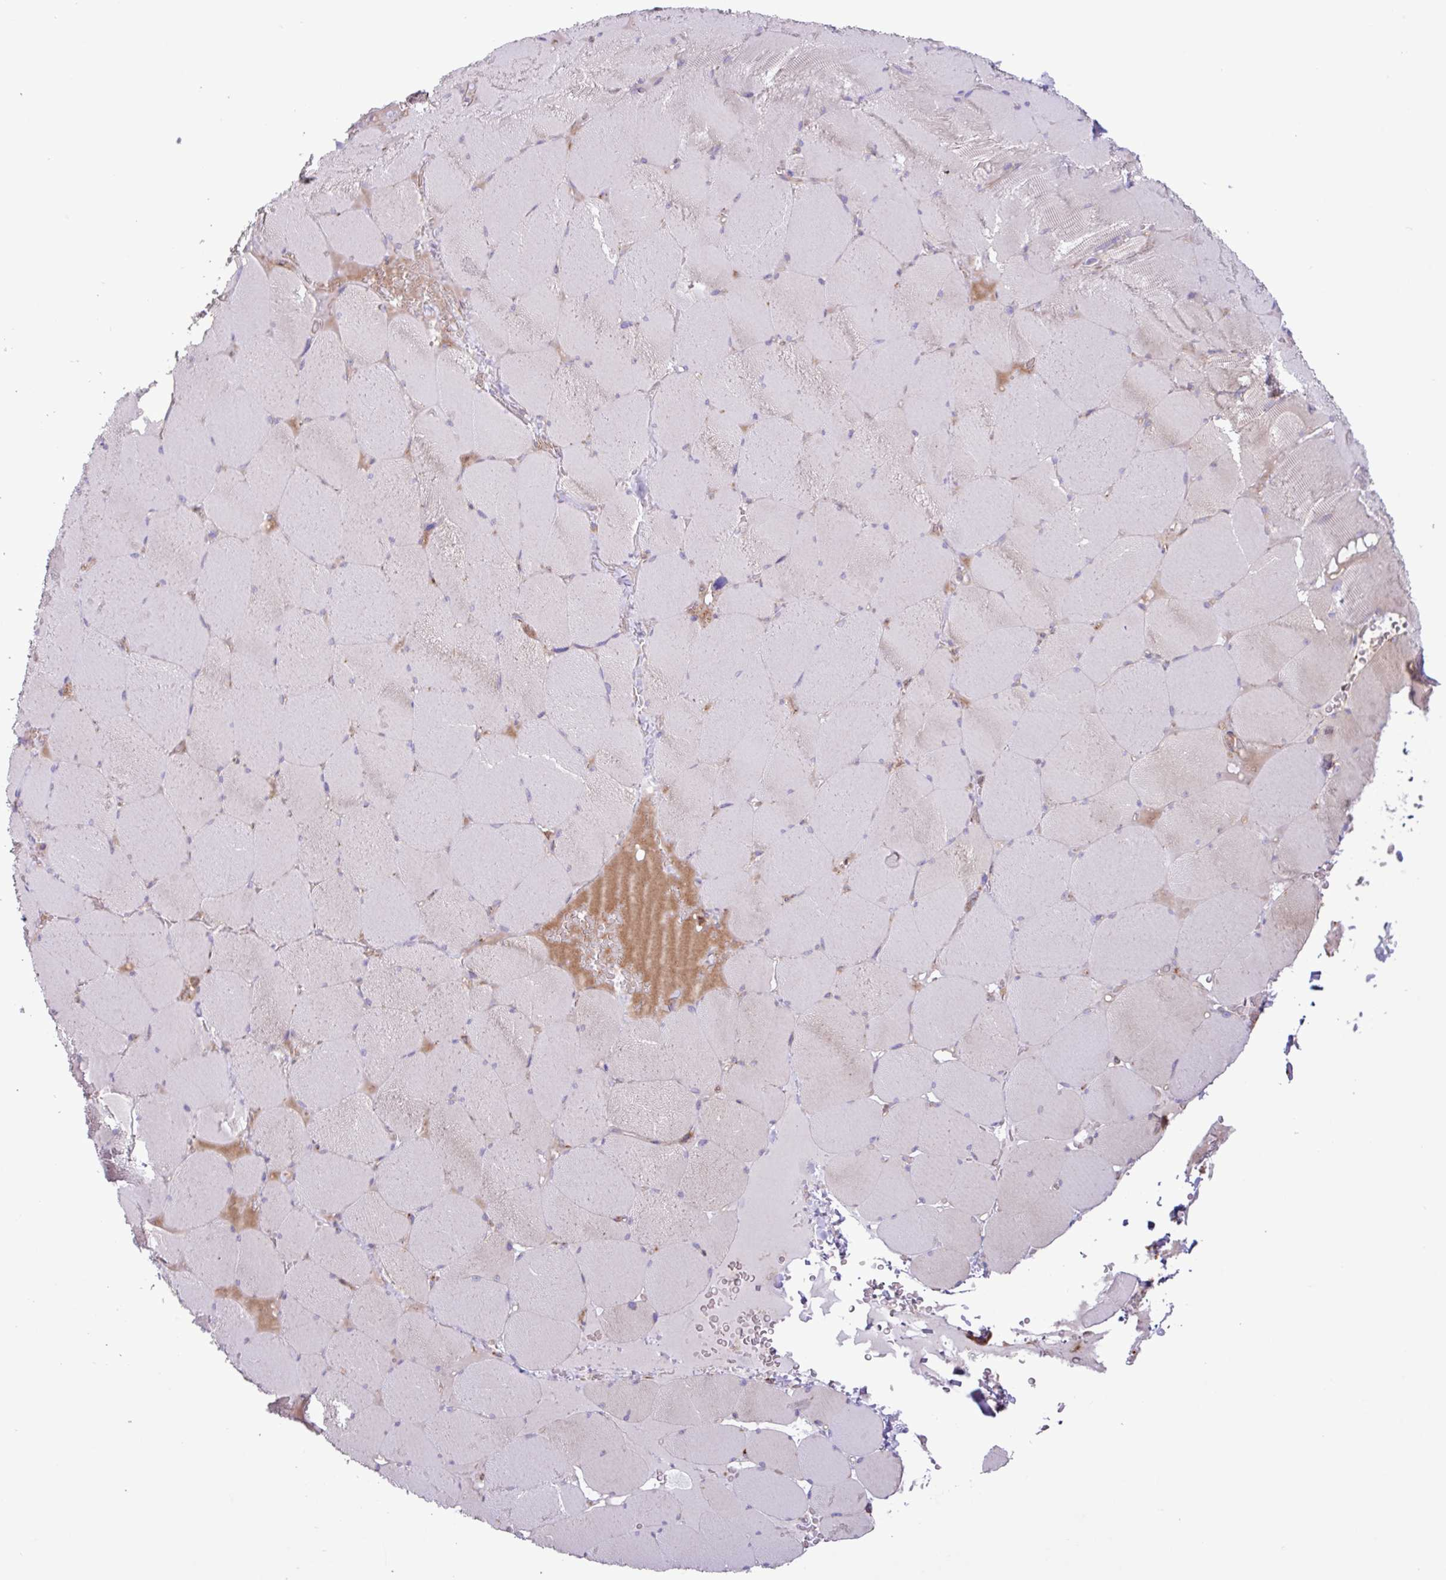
{"staining": {"intensity": "weak", "quantity": "<25%", "location": "cytoplasmic/membranous"}, "tissue": "skeletal muscle", "cell_type": "Myocytes", "image_type": "normal", "snomed": [{"axis": "morphology", "description": "Normal tissue, NOS"}, {"axis": "topography", "description": "Skeletal muscle"}, {"axis": "topography", "description": "Head-Neck"}], "caption": "Skeletal muscle was stained to show a protein in brown. There is no significant expression in myocytes. (Brightfield microscopy of DAB immunohistochemistry at high magnification).", "gene": "RAB19", "patient": {"sex": "male", "age": 66}}